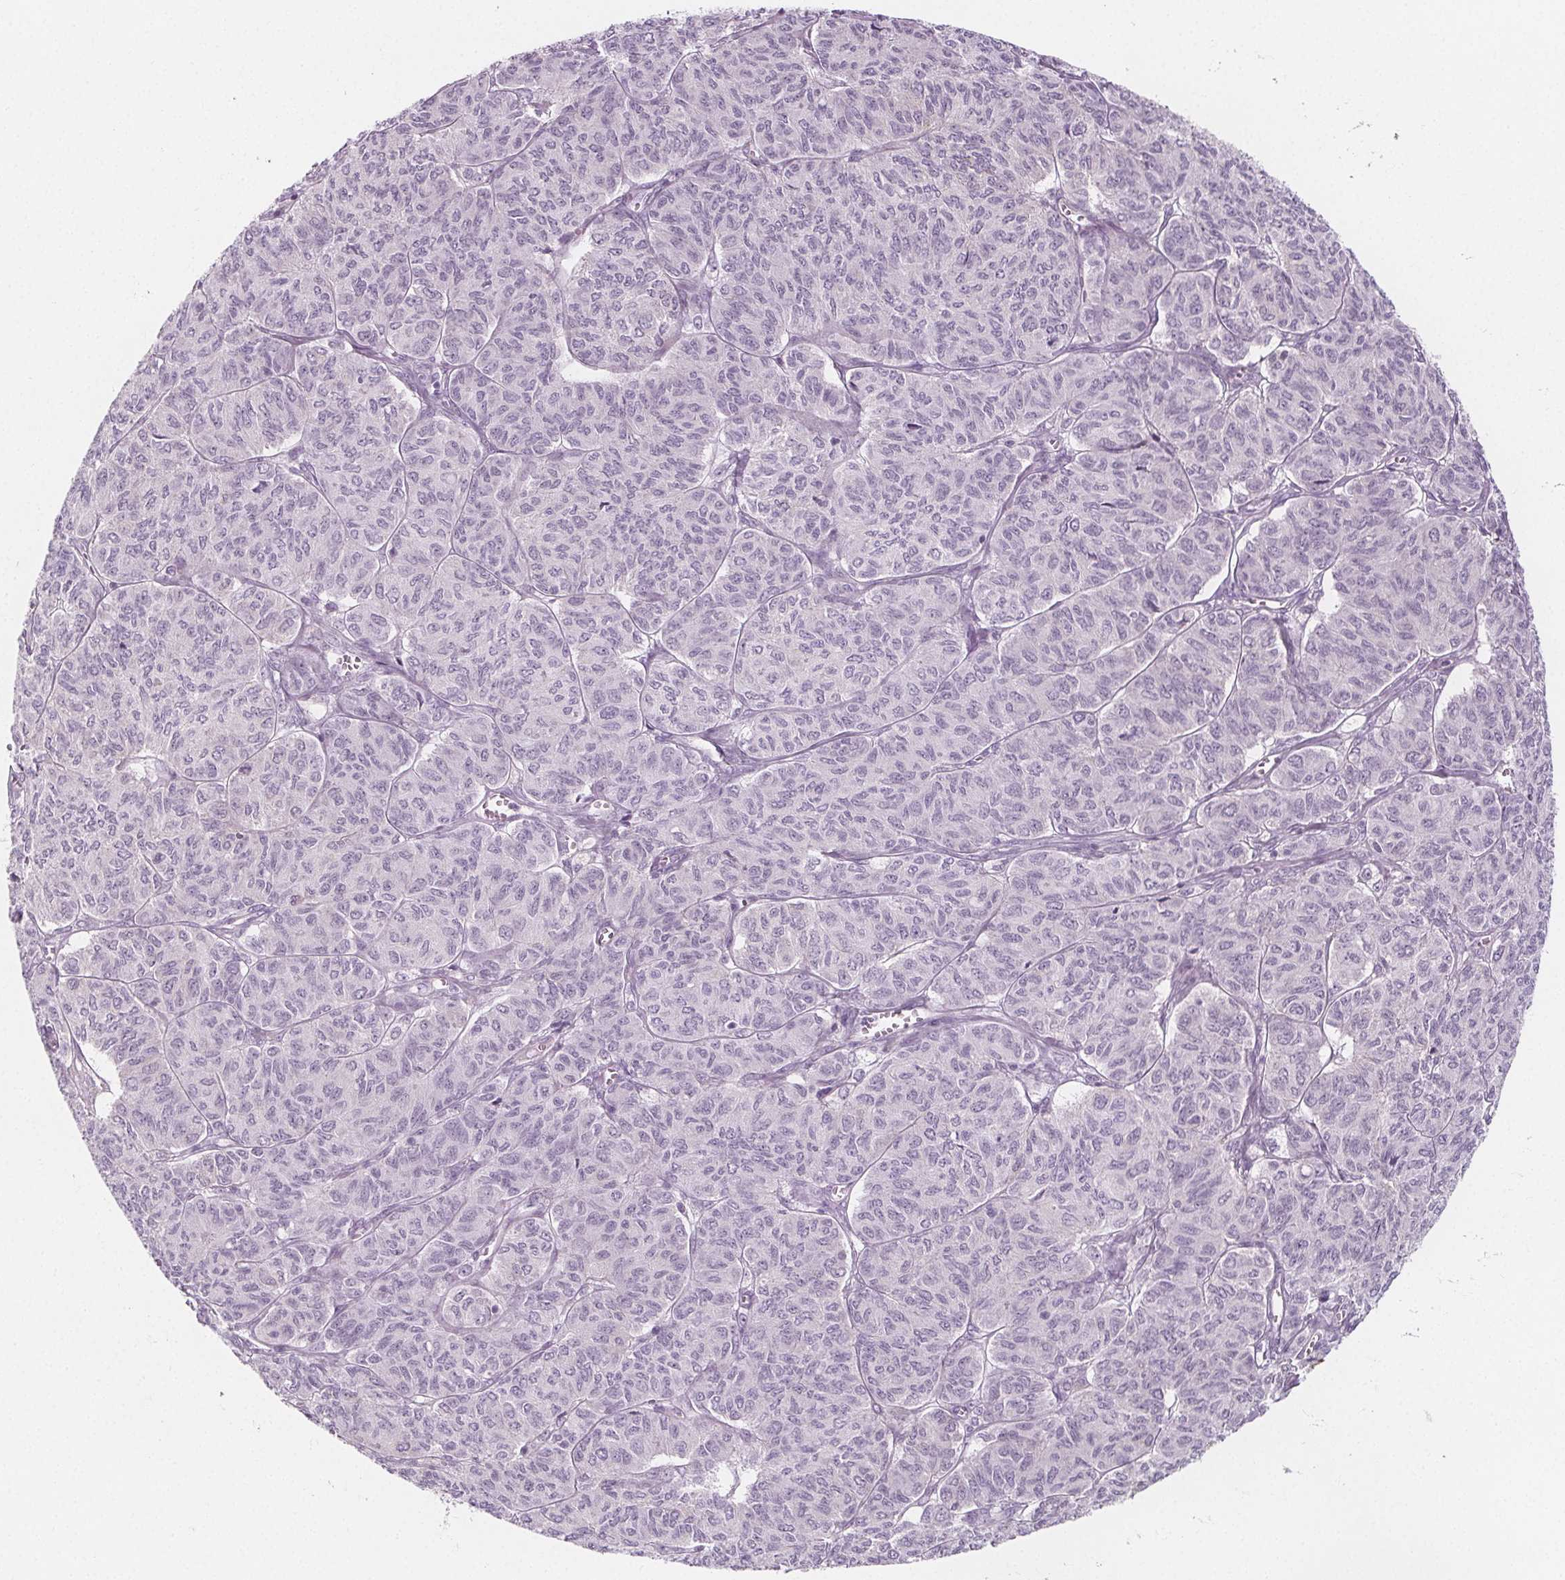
{"staining": {"intensity": "negative", "quantity": "none", "location": "none"}, "tissue": "ovarian cancer", "cell_type": "Tumor cells", "image_type": "cancer", "snomed": [{"axis": "morphology", "description": "Carcinoma, endometroid"}, {"axis": "topography", "description": "Ovary"}], "caption": "Tumor cells show no significant staining in endometroid carcinoma (ovarian).", "gene": "IL17C", "patient": {"sex": "female", "age": 80}}